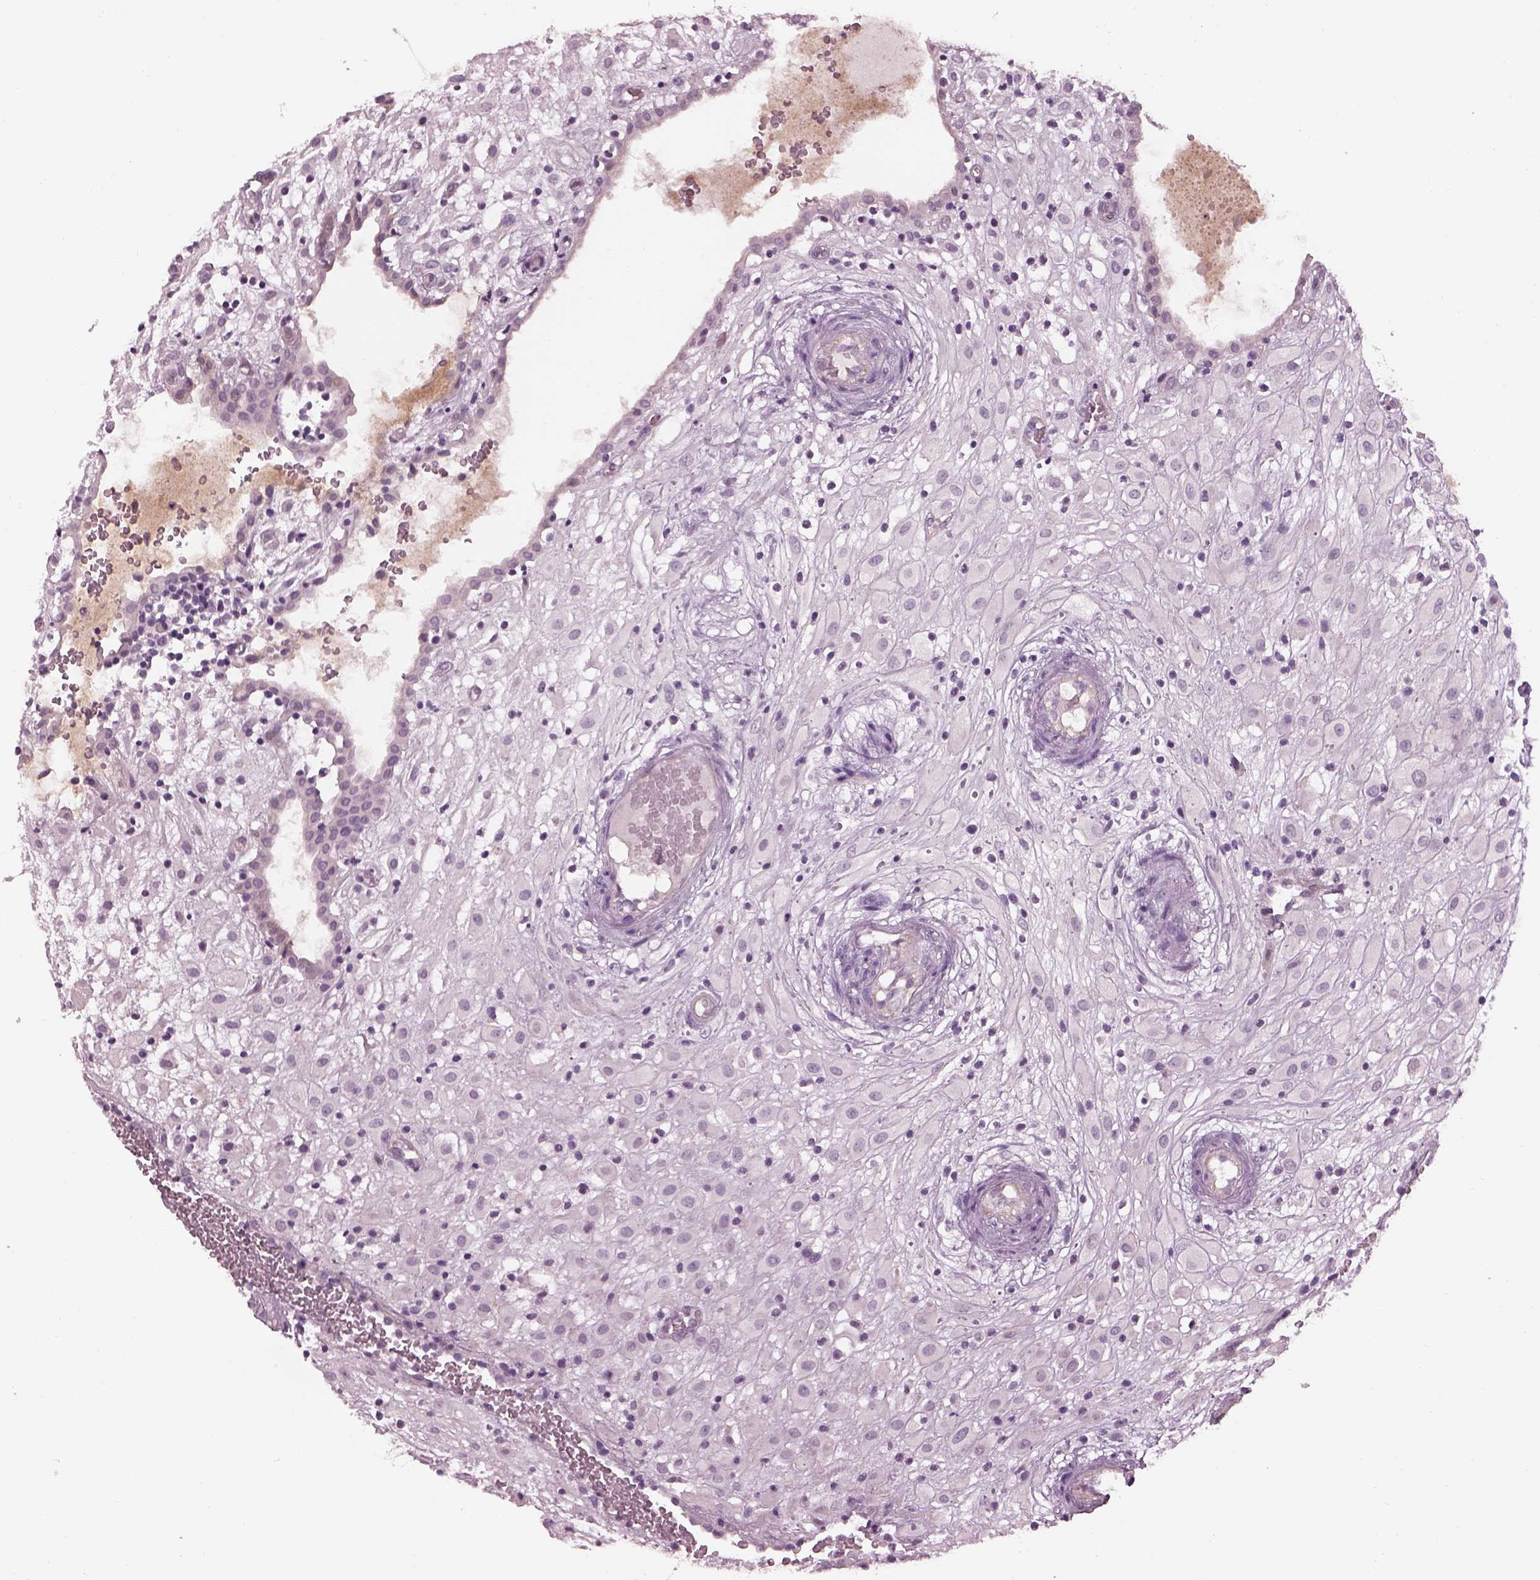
{"staining": {"intensity": "negative", "quantity": "none", "location": "none"}, "tissue": "placenta", "cell_type": "Decidual cells", "image_type": "normal", "snomed": [{"axis": "morphology", "description": "Normal tissue, NOS"}, {"axis": "topography", "description": "Placenta"}], "caption": "This is an immunohistochemistry micrograph of unremarkable human placenta. There is no positivity in decidual cells.", "gene": "CACNG4", "patient": {"sex": "female", "age": 24}}